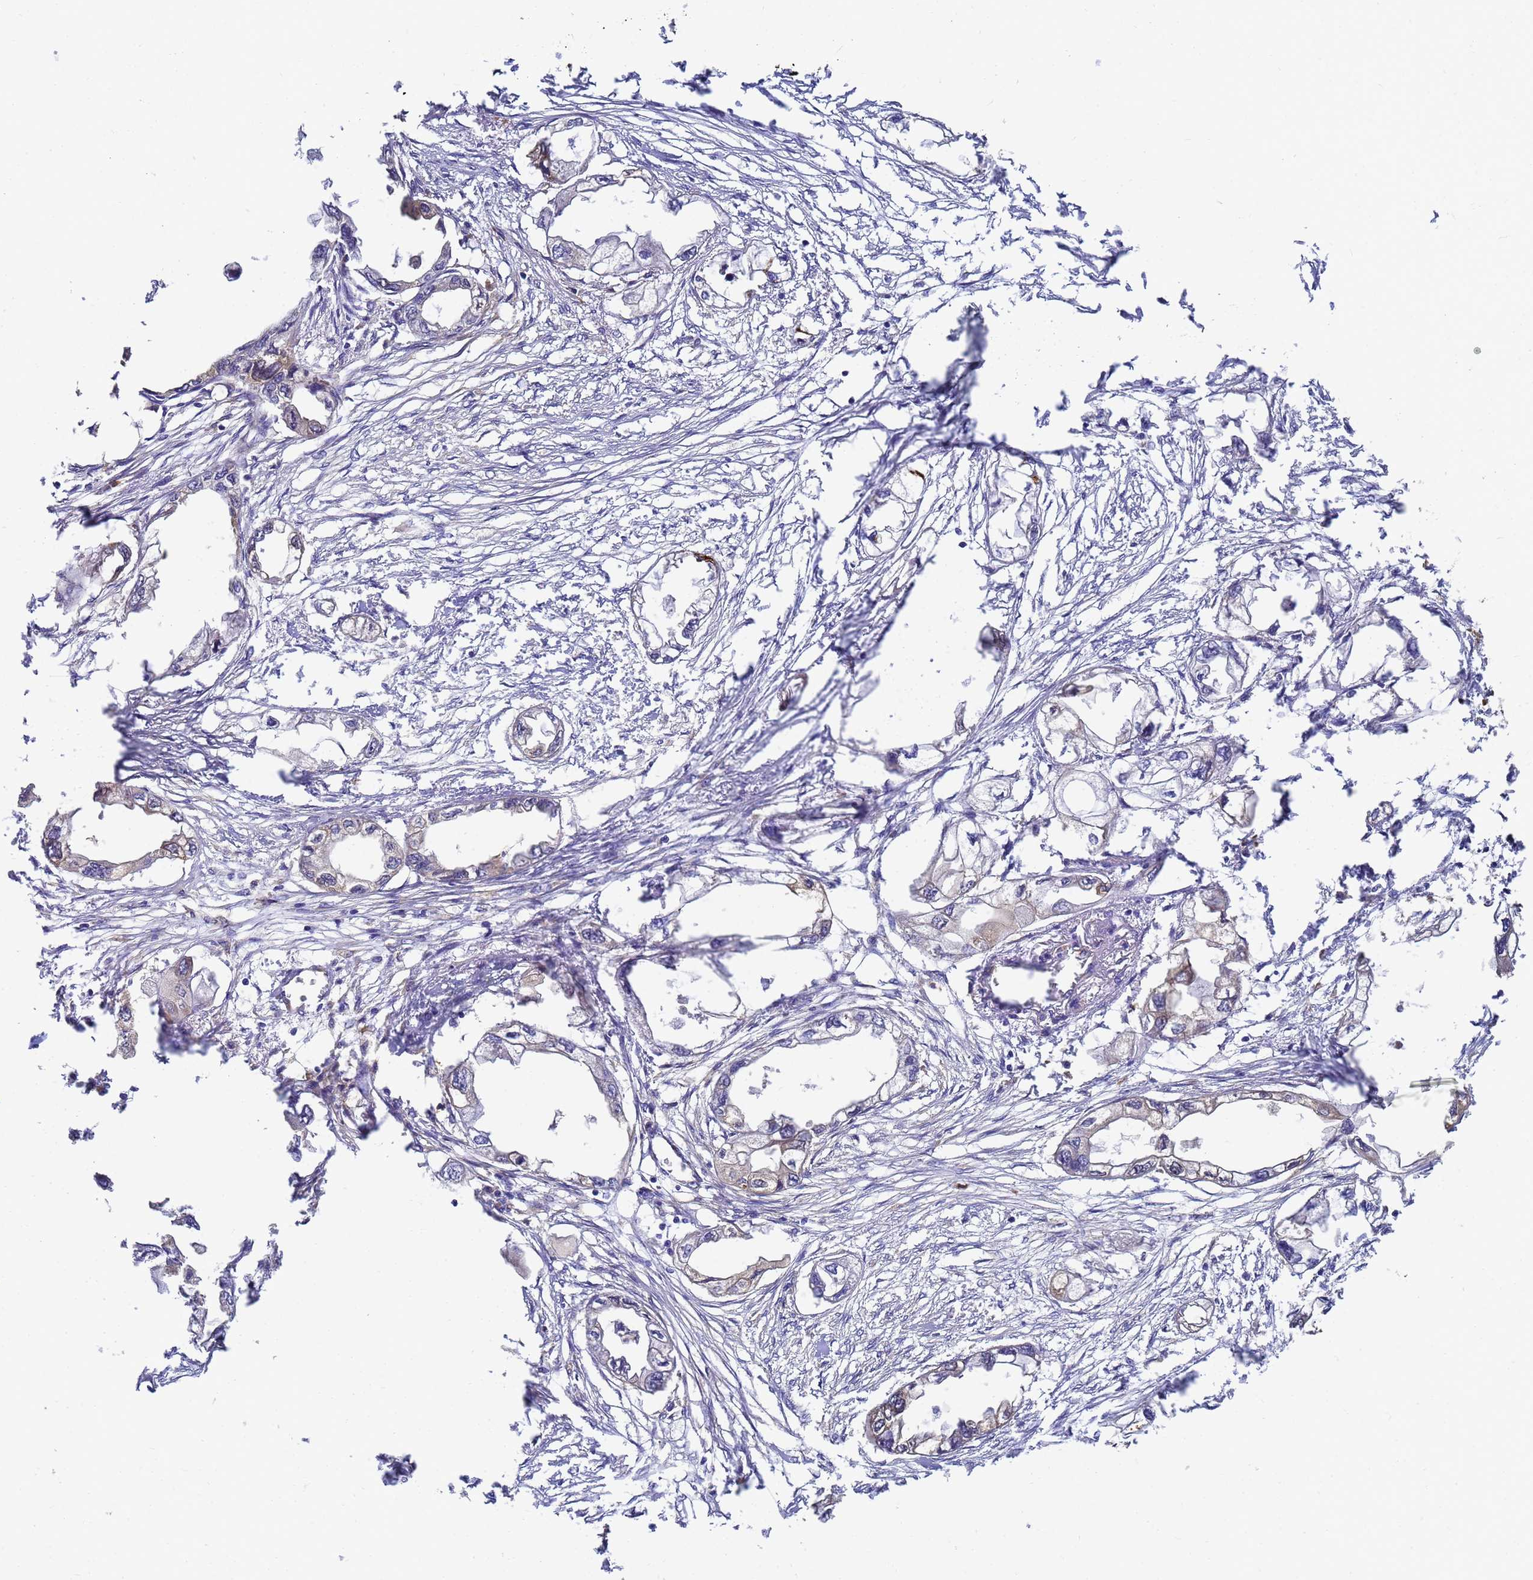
{"staining": {"intensity": "negative", "quantity": "none", "location": "none"}, "tissue": "endometrial cancer", "cell_type": "Tumor cells", "image_type": "cancer", "snomed": [{"axis": "morphology", "description": "Adenocarcinoma, NOS"}, {"axis": "morphology", "description": "Adenocarcinoma, metastatic, NOS"}, {"axis": "topography", "description": "Adipose tissue"}, {"axis": "topography", "description": "Endometrium"}], "caption": "Immunohistochemistry (IHC) of adenocarcinoma (endometrial) demonstrates no expression in tumor cells.", "gene": "NME1-NME2", "patient": {"sex": "female", "age": 67}}